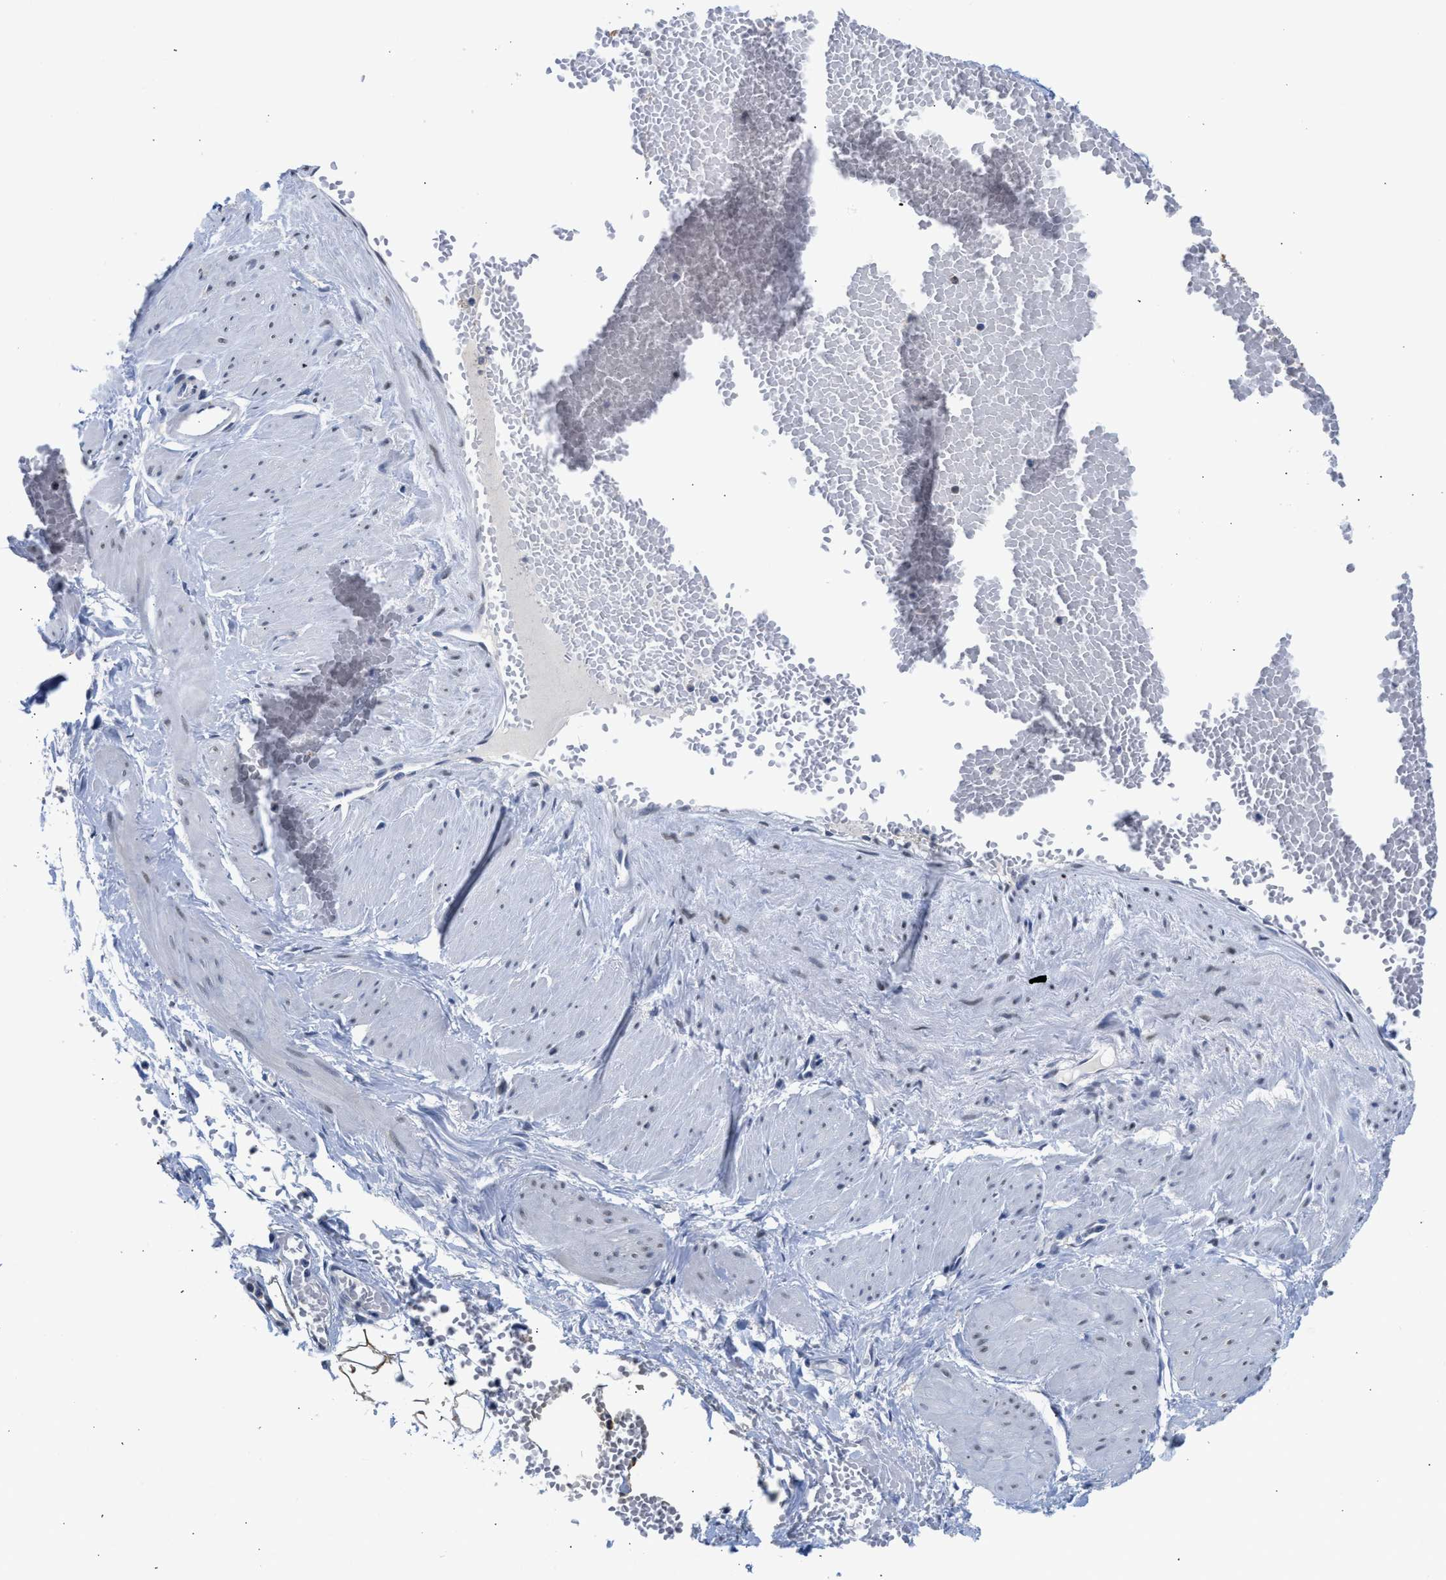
{"staining": {"intensity": "negative", "quantity": "none", "location": "none"}, "tissue": "adipose tissue", "cell_type": "Adipocytes", "image_type": "normal", "snomed": [{"axis": "morphology", "description": "Normal tissue, NOS"}, {"axis": "topography", "description": "Soft tissue"}], "caption": "This micrograph is of unremarkable adipose tissue stained with IHC to label a protein in brown with the nuclei are counter-stained blue. There is no staining in adipocytes.", "gene": "PPM1L", "patient": {"sex": "male", "age": 72}}